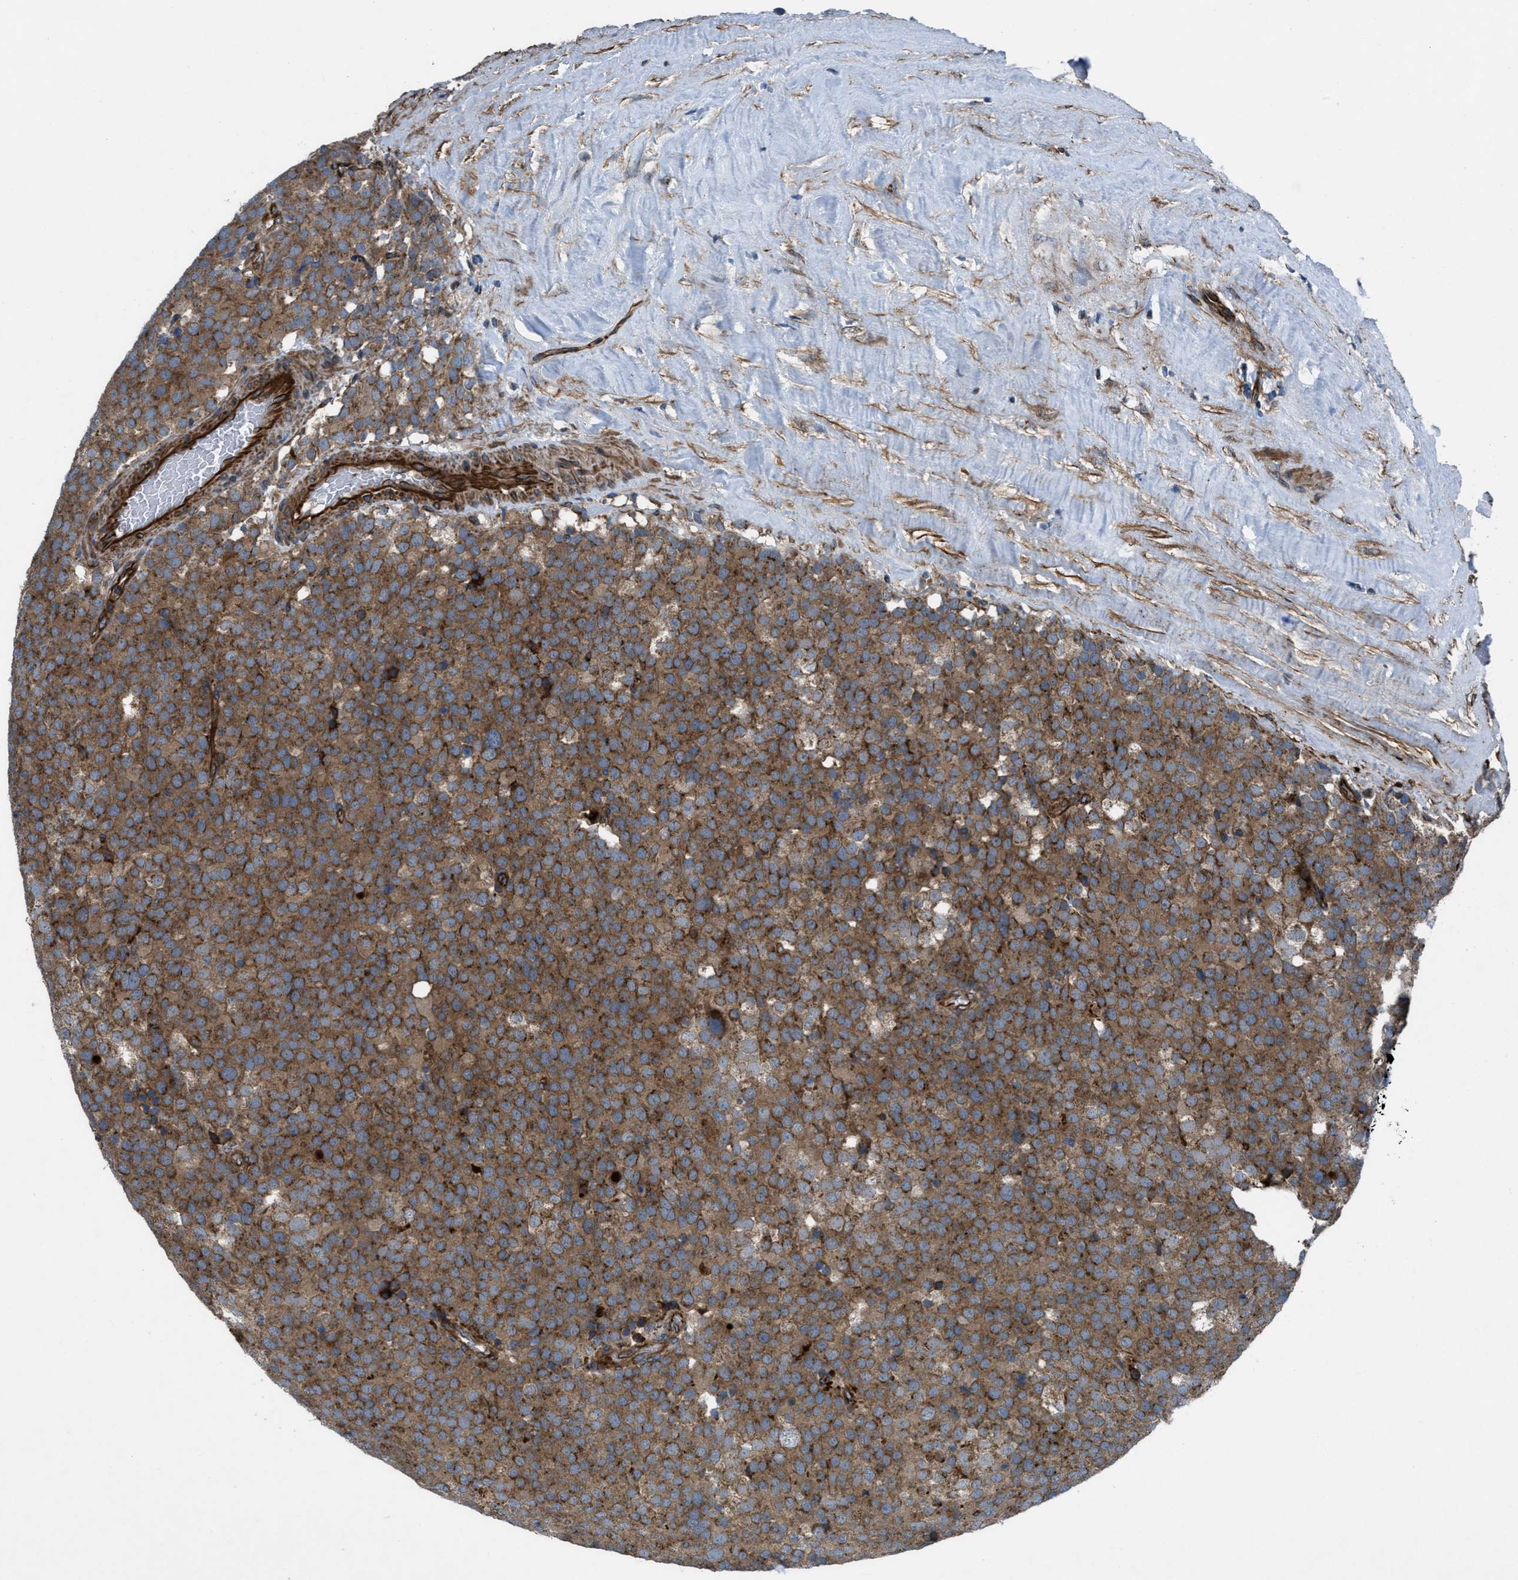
{"staining": {"intensity": "moderate", "quantity": ">75%", "location": "cytoplasmic/membranous"}, "tissue": "testis cancer", "cell_type": "Tumor cells", "image_type": "cancer", "snomed": [{"axis": "morphology", "description": "Seminoma, NOS"}, {"axis": "topography", "description": "Testis"}], "caption": "Immunohistochemical staining of seminoma (testis) displays moderate cytoplasmic/membranous protein positivity in about >75% of tumor cells. (DAB (3,3'-diaminobenzidine) IHC, brown staining for protein, blue staining for nuclei).", "gene": "SLC6A9", "patient": {"sex": "male", "age": 71}}